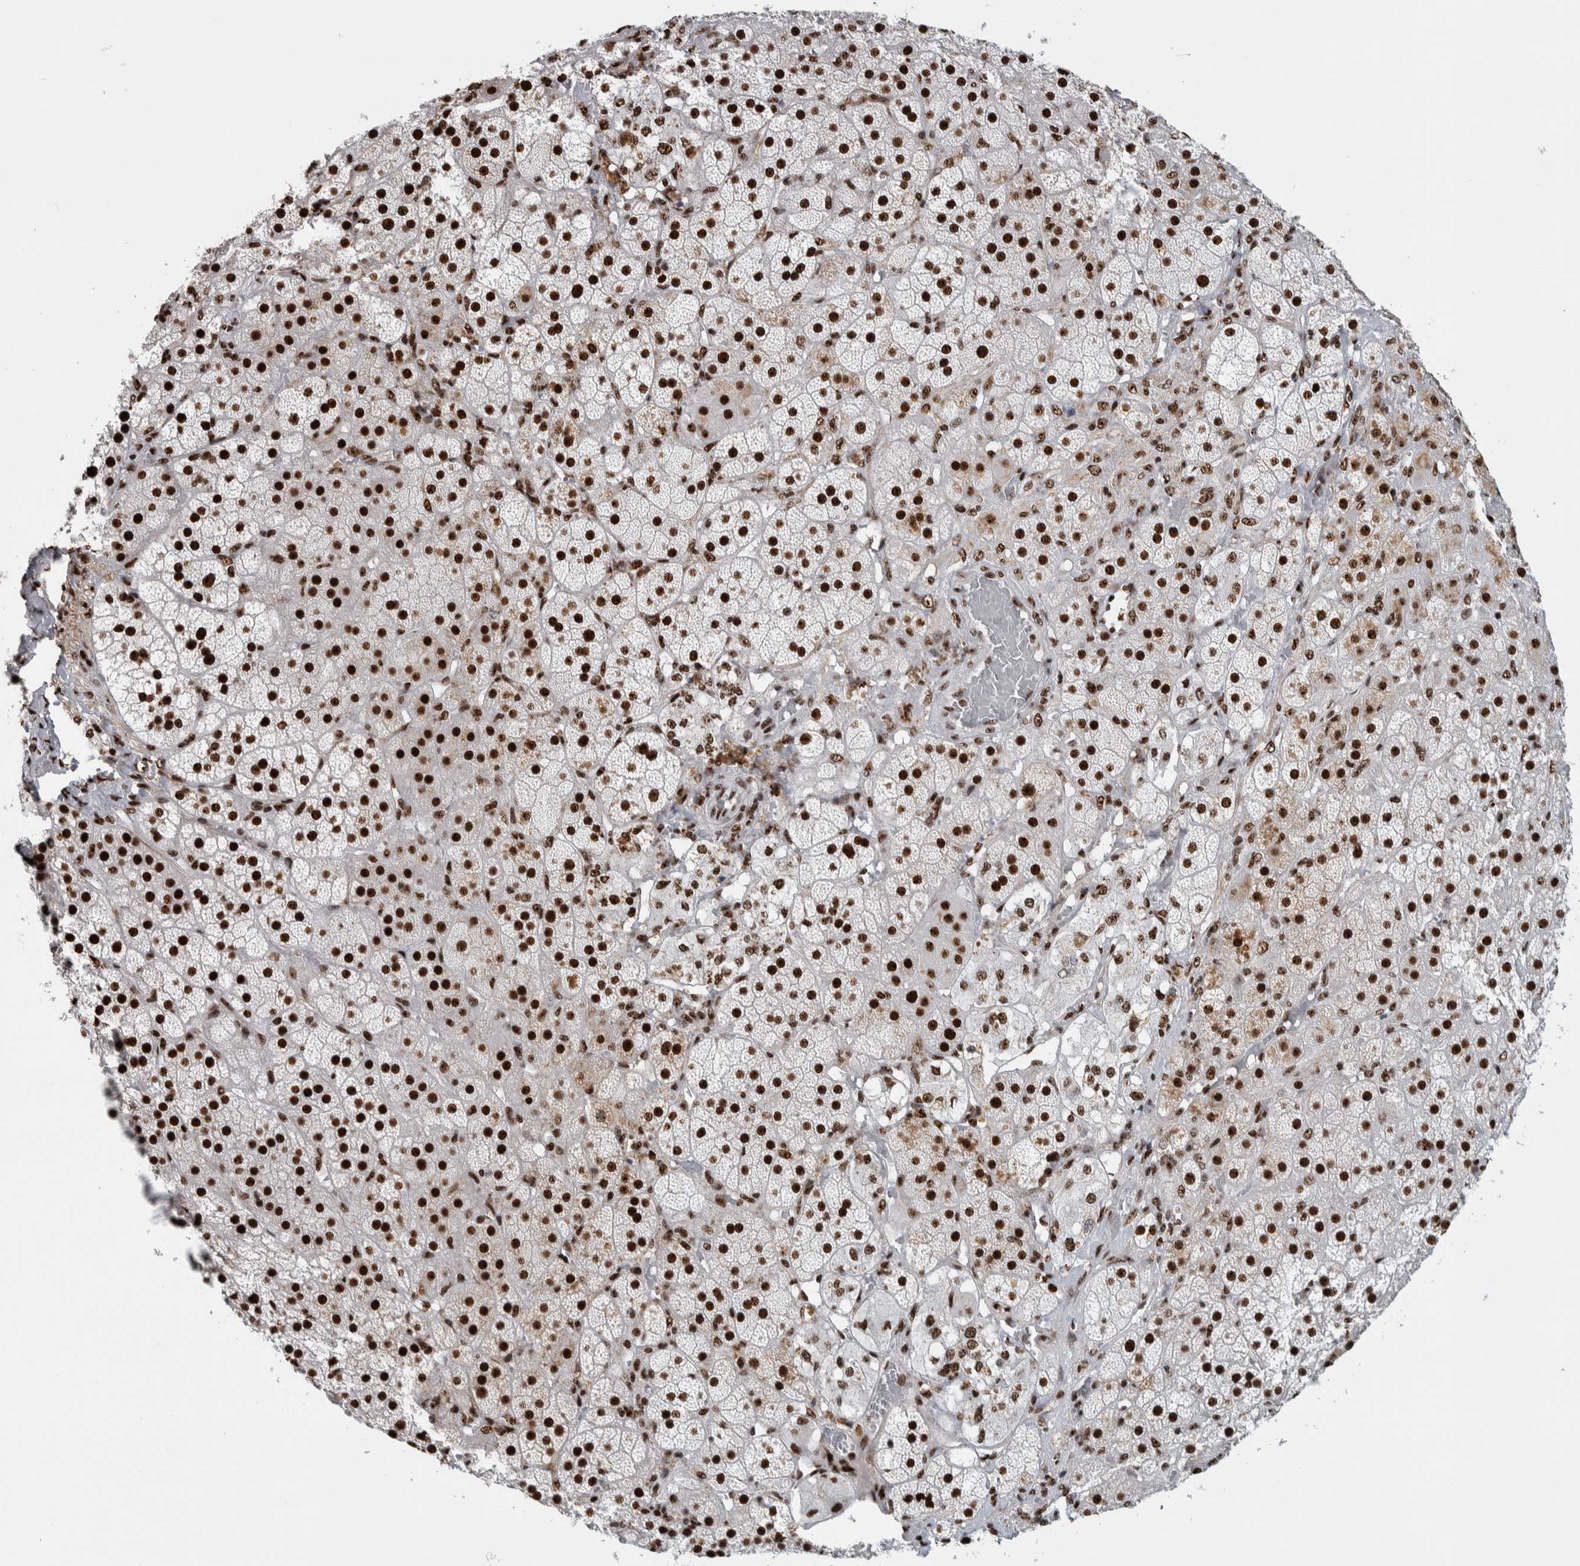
{"staining": {"intensity": "strong", "quantity": ">75%", "location": "nuclear"}, "tissue": "adrenal gland", "cell_type": "Glandular cells", "image_type": "normal", "snomed": [{"axis": "morphology", "description": "Normal tissue, NOS"}, {"axis": "topography", "description": "Adrenal gland"}], "caption": "Protein expression analysis of unremarkable adrenal gland reveals strong nuclear expression in approximately >75% of glandular cells.", "gene": "NCL", "patient": {"sex": "male", "age": 57}}